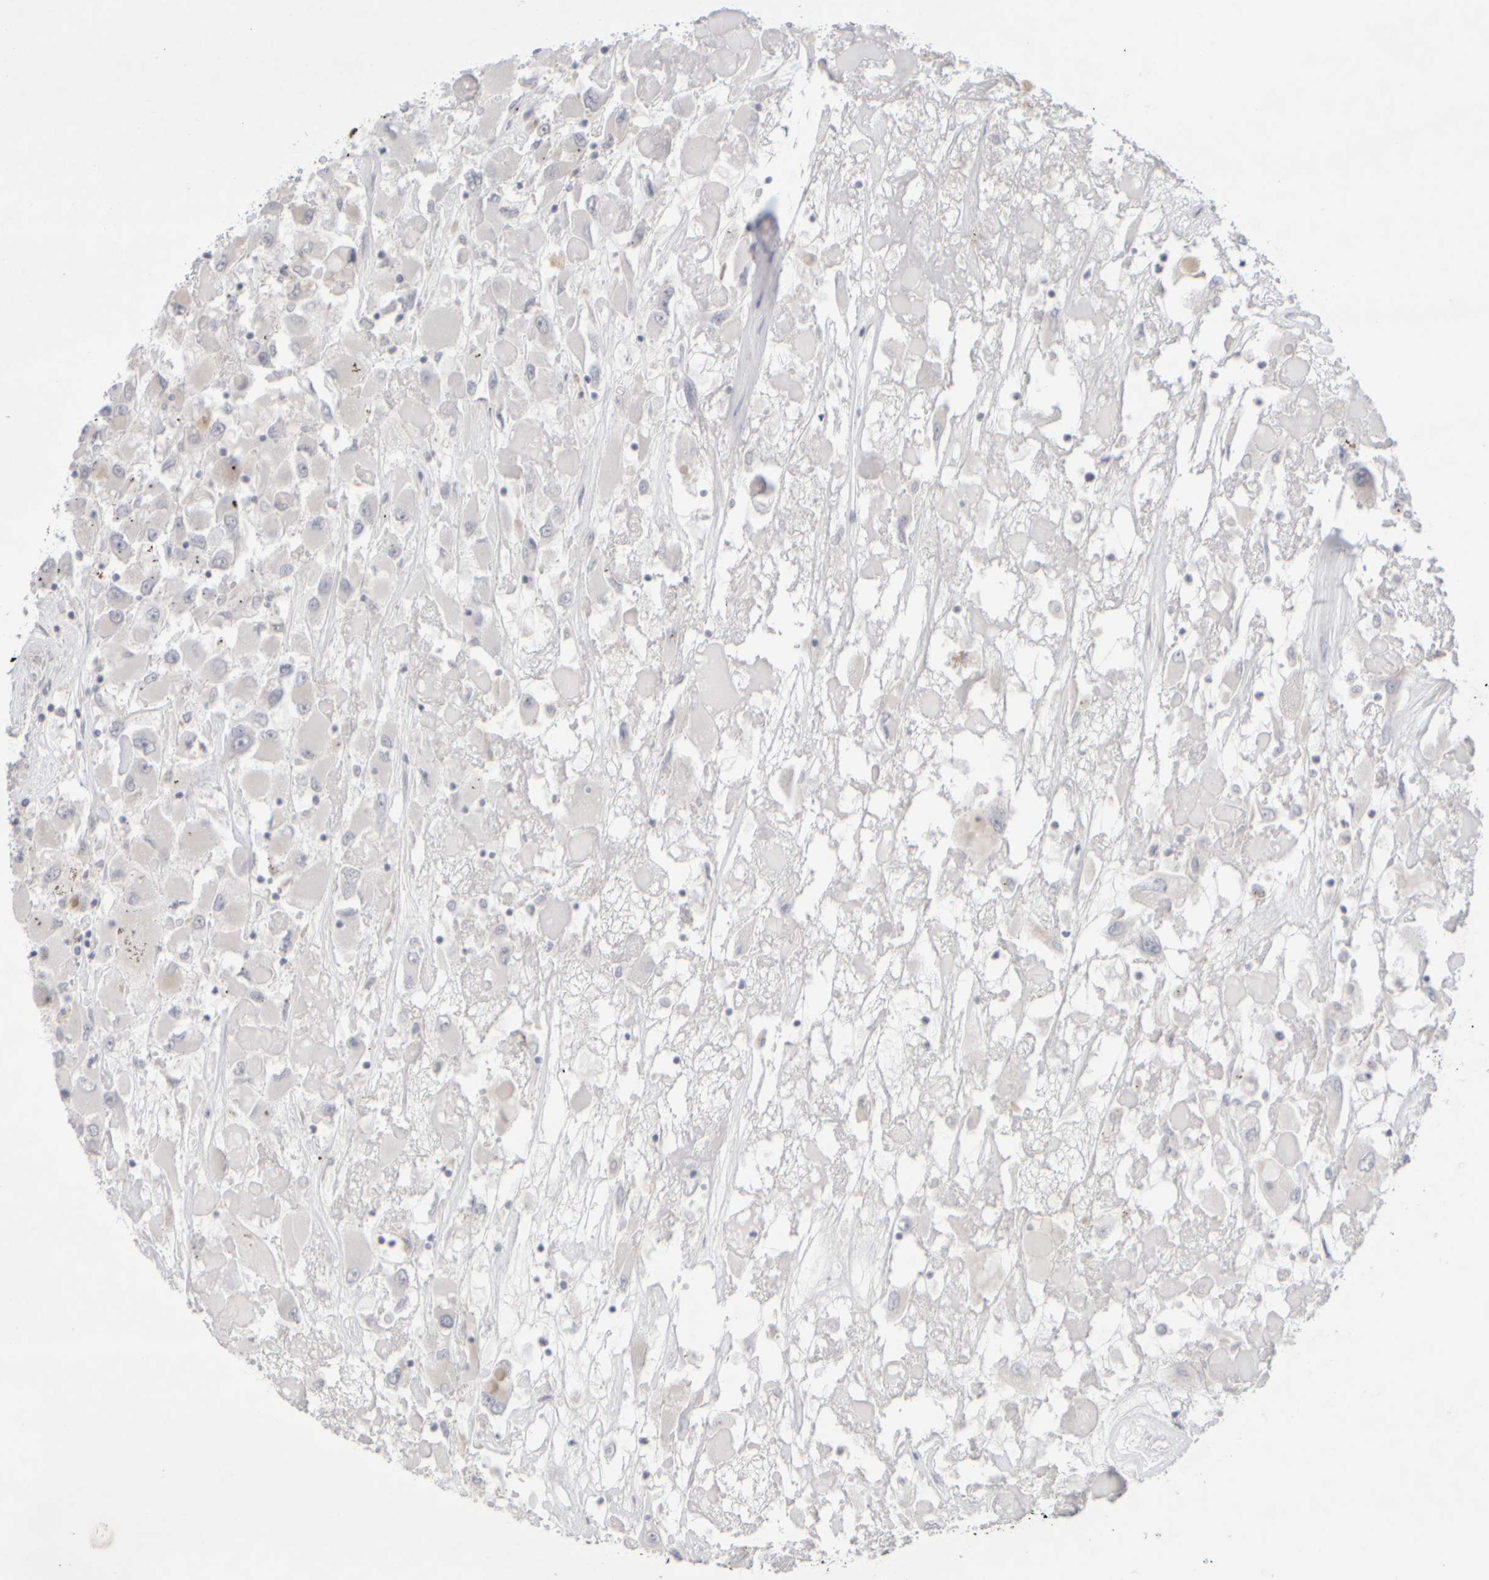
{"staining": {"intensity": "negative", "quantity": "none", "location": "none"}, "tissue": "renal cancer", "cell_type": "Tumor cells", "image_type": "cancer", "snomed": [{"axis": "morphology", "description": "Adenocarcinoma, NOS"}, {"axis": "topography", "description": "Kidney"}], "caption": "Micrograph shows no significant protein expression in tumor cells of renal adenocarcinoma.", "gene": "ZNF112", "patient": {"sex": "female", "age": 52}}